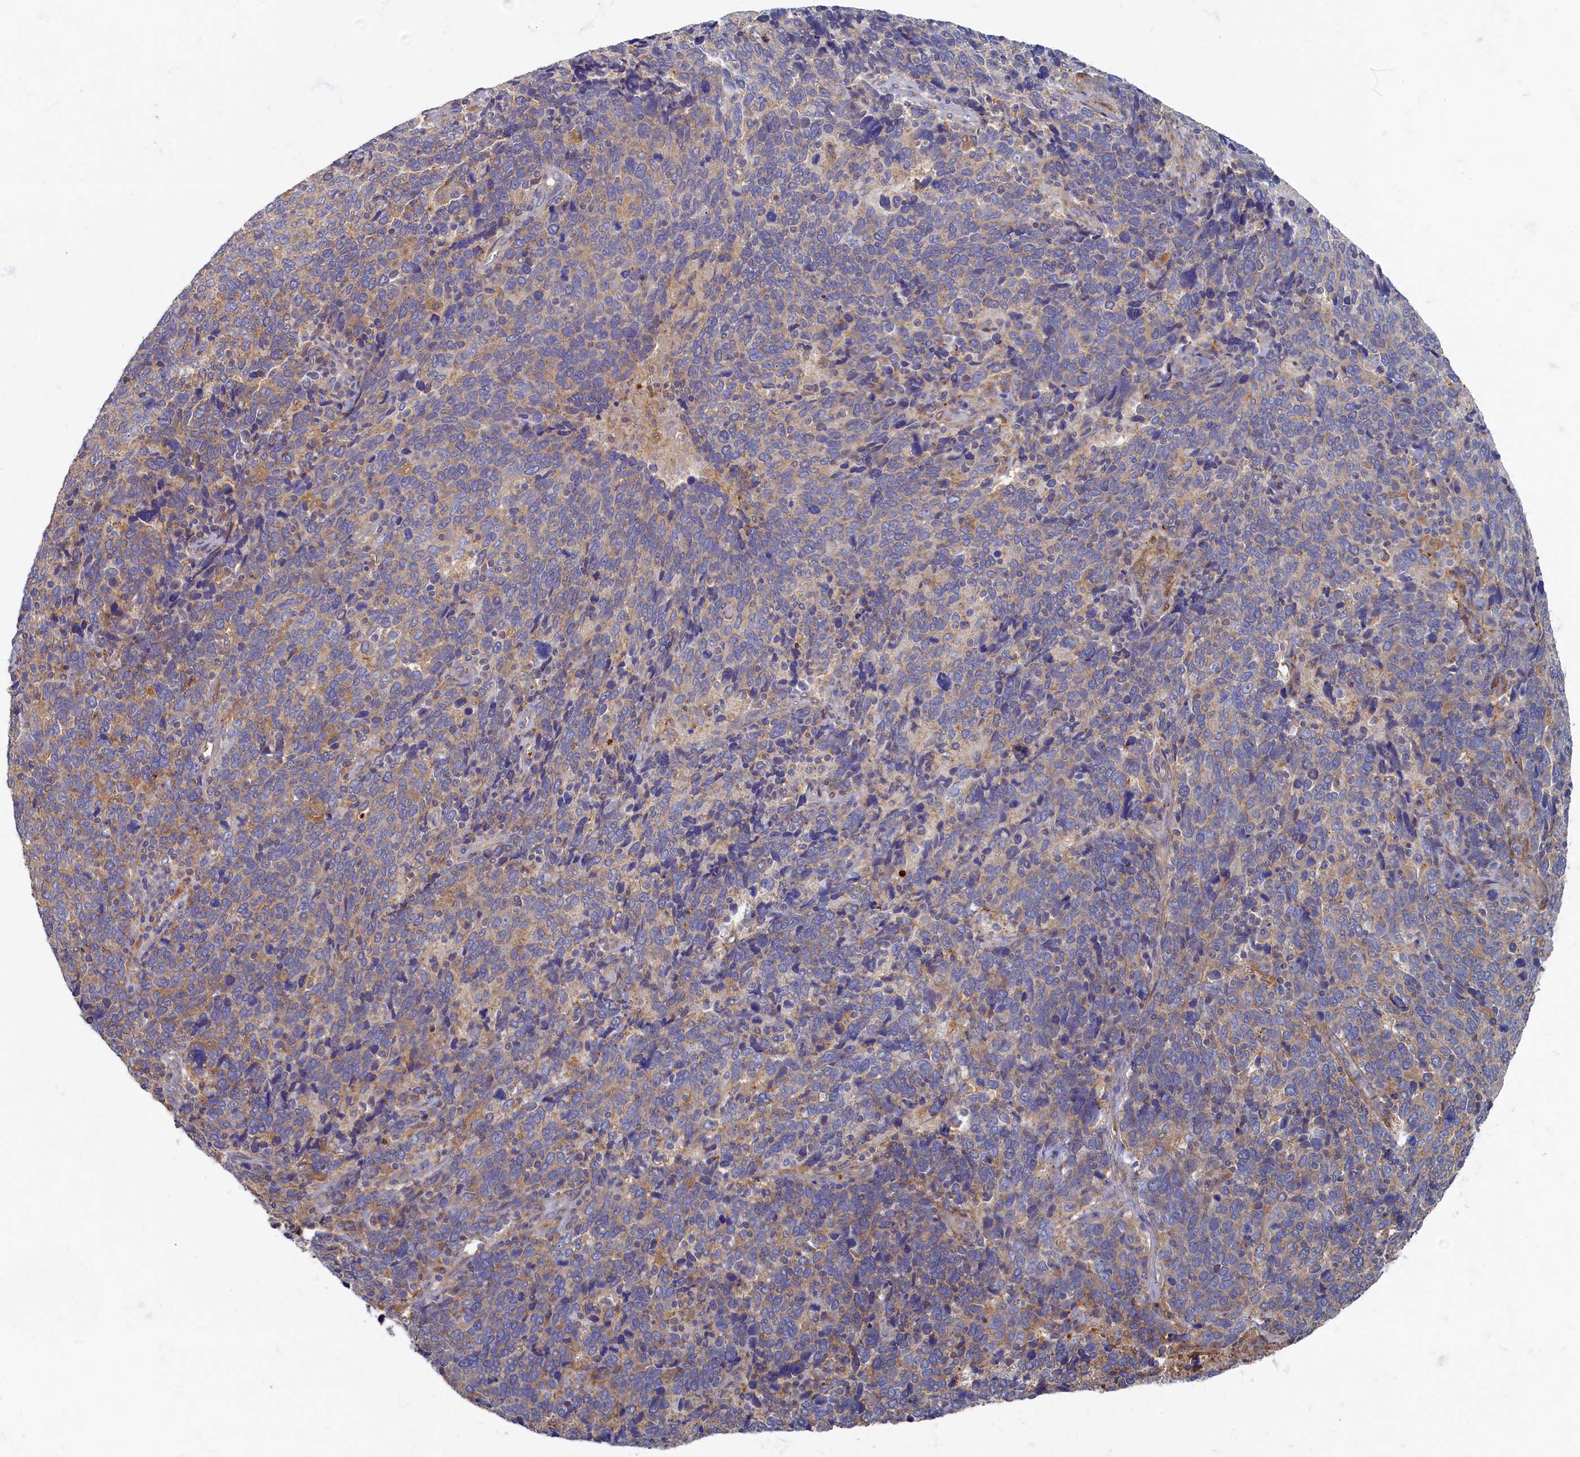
{"staining": {"intensity": "weak", "quantity": "25%-75%", "location": "cytoplasmic/membranous"}, "tissue": "cervical cancer", "cell_type": "Tumor cells", "image_type": "cancer", "snomed": [{"axis": "morphology", "description": "Squamous cell carcinoma, NOS"}, {"axis": "topography", "description": "Cervix"}], "caption": "A high-resolution photomicrograph shows immunohistochemistry (IHC) staining of squamous cell carcinoma (cervical), which displays weak cytoplasmic/membranous staining in approximately 25%-75% of tumor cells.", "gene": "PSMG2", "patient": {"sex": "female", "age": 41}}